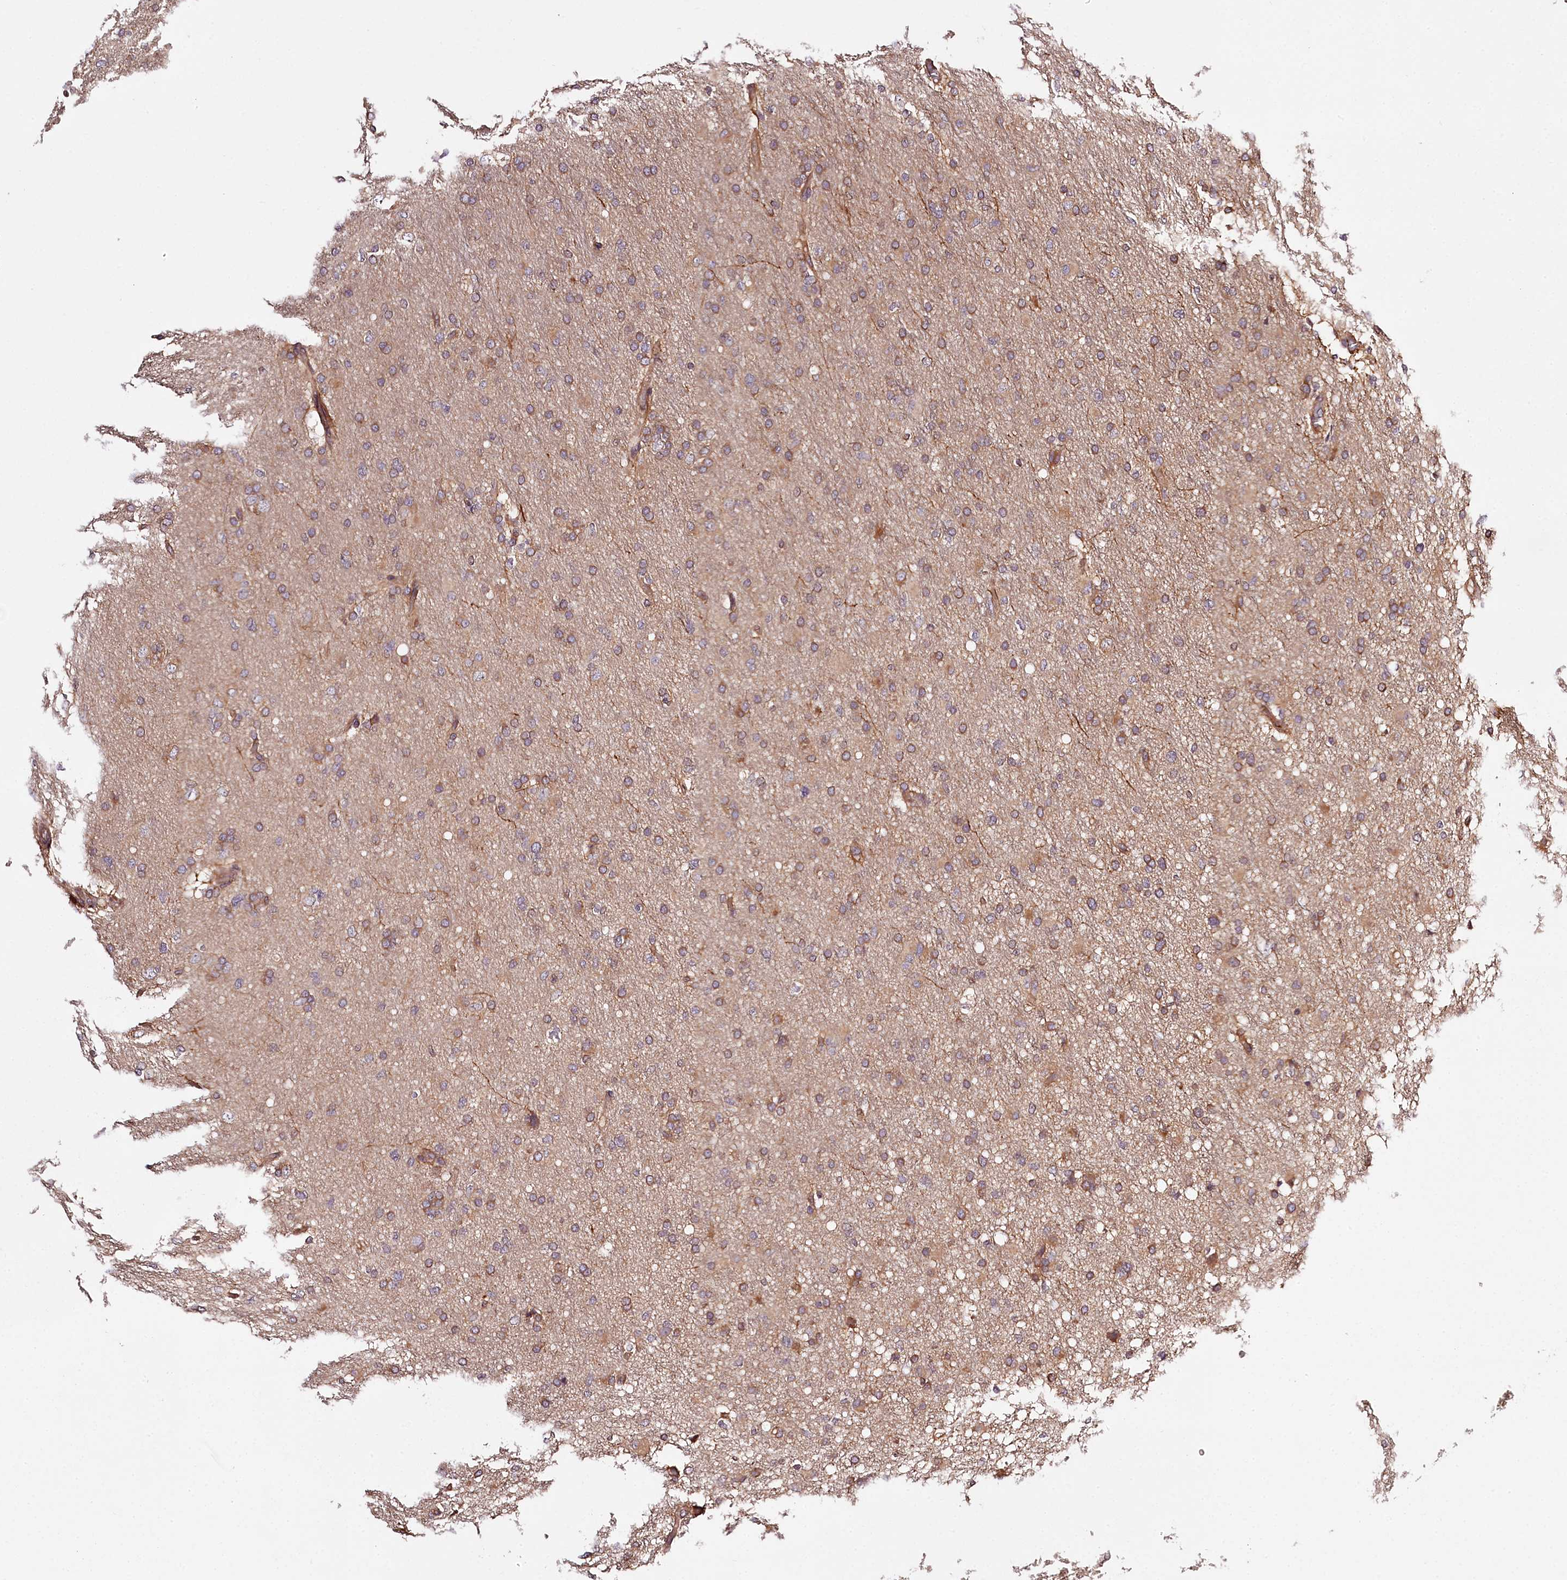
{"staining": {"intensity": "moderate", "quantity": ">75%", "location": "cytoplasmic/membranous"}, "tissue": "glioma", "cell_type": "Tumor cells", "image_type": "cancer", "snomed": [{"axis": "morphology", "description": "Glioma, malignant, High grade"}, {"axis": "topography", "description": "Cerebral cortex"}], "caption": "There is medium levels of moderate cytoplasmic/membranous expression in tumor cells of malignant high-grade glioma, as demonstrated by immunohistochemical staining (brown color).", "gene": "TARS1", "patient": {"sex": "female", "age": 36}}